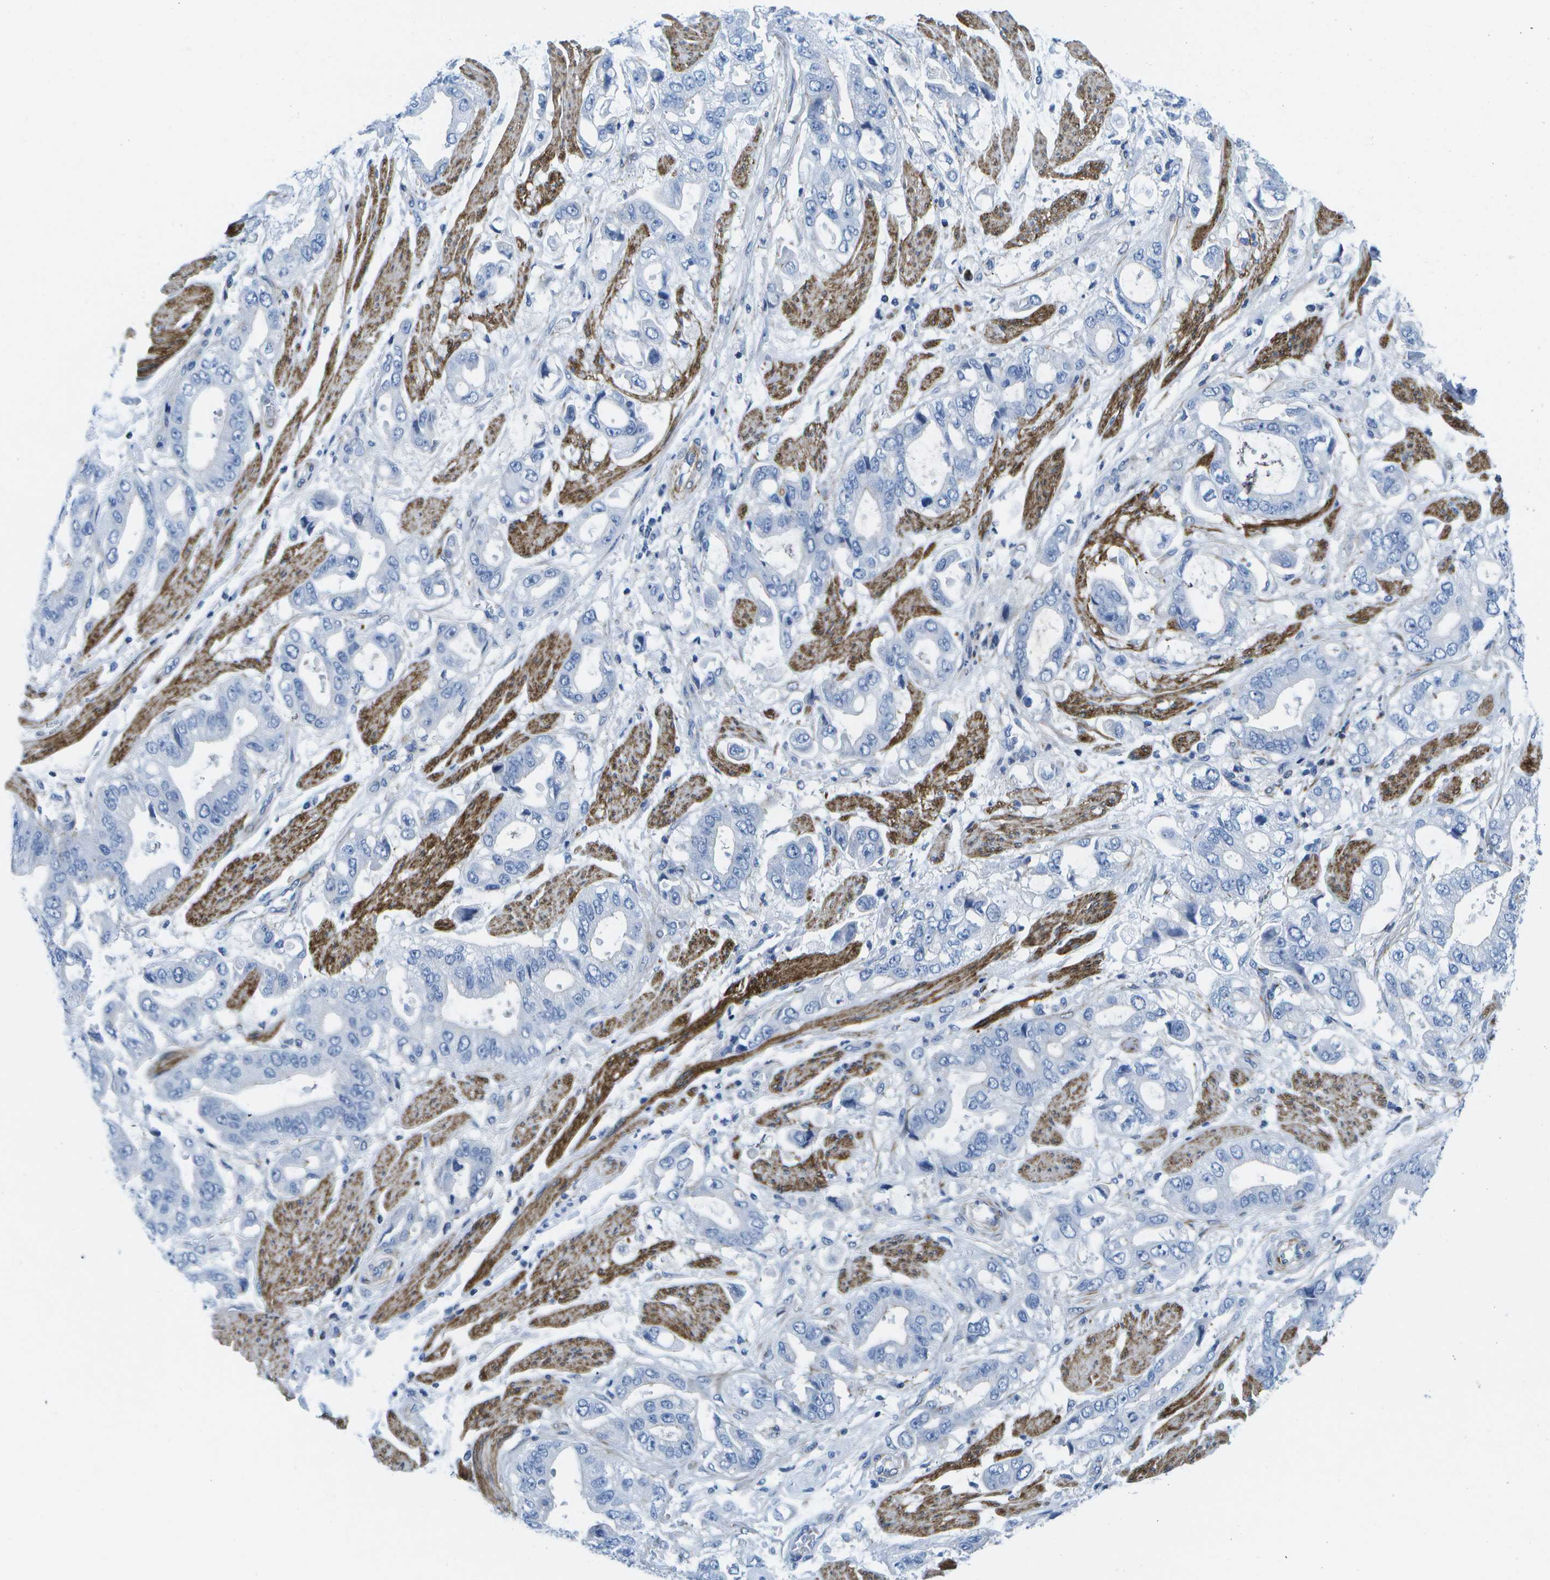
{"staining": {"intensity": "negative", "quantity": "none", "location": "none"}, "tissue": "stomach cancer", "cell_type": "Tumor cells", "image_type": "cancer", "snomed": [{"axis": "morphology", "description": "Normal tissue, NOS"}, {"axis": "morphology", "description": "Adenocarcinoma, NOS"}, {"axis": "topography", "description": "Stomach"}], "caption": "Stomach cancer (adenocarcinoma) was stained to show a protein in brown. There is no significant expression in tumor cells.", "gene": "ADGRG6", "patient": {"sex": "male", "age": 62}}